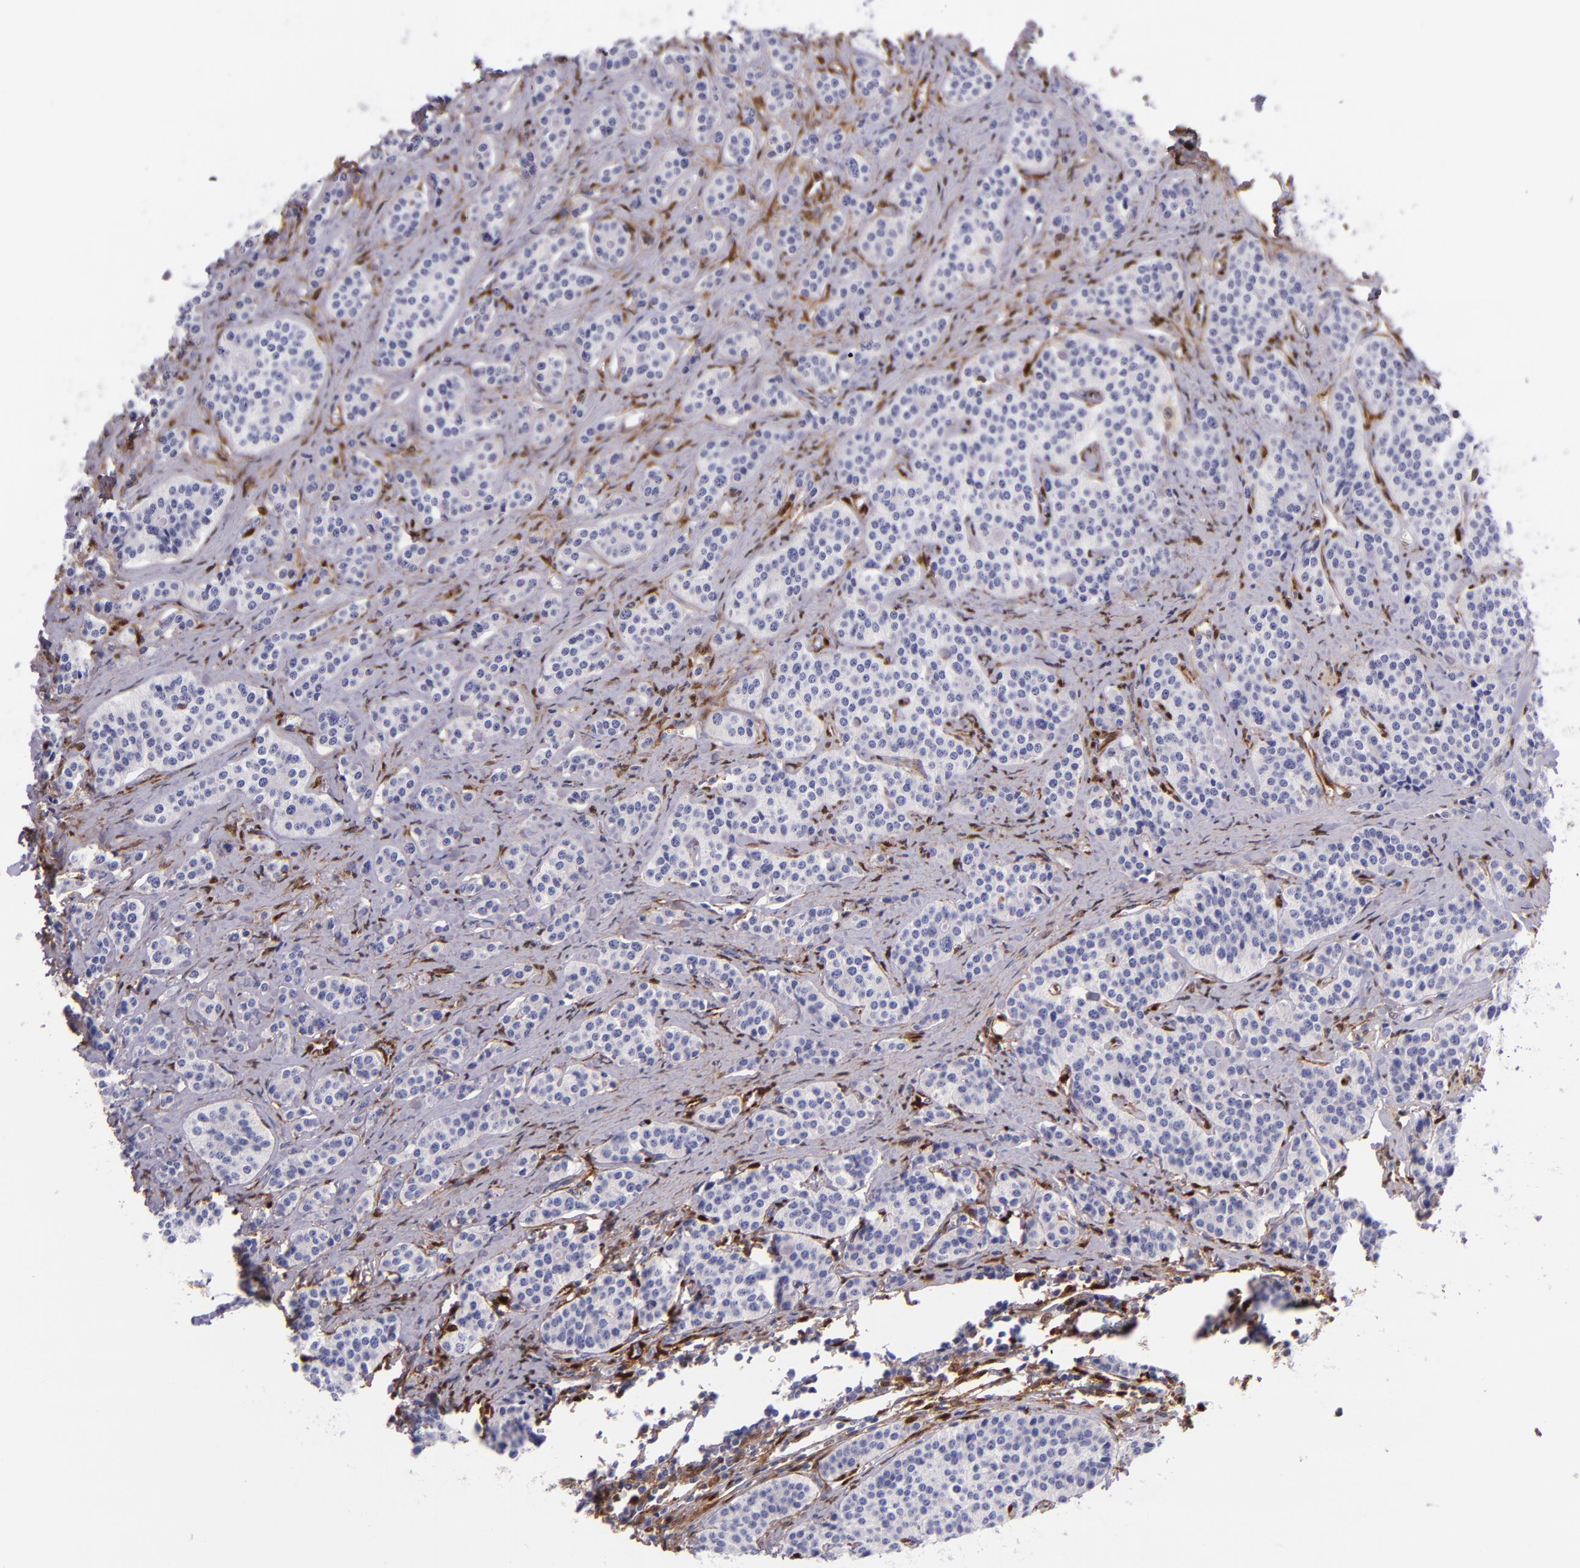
{"staining": {"intensity": "negative", "quantity": "none", "location": "none"}, "tissue": "carcinoid", "cell_type": "Tumor cells", "image_type": "cancer", "snomed": [{"axis": "morphology", "description": "Carcinoid, malignant, NOS"}, {"axis": "topography", "description": "Small intestine"}], "caption": "Tumor cells show no significant protein expression in carcinoid. Nuclei are stained in blue.", "gene": "LGALS1", "patient": {"sex": "male", "age": 63}}